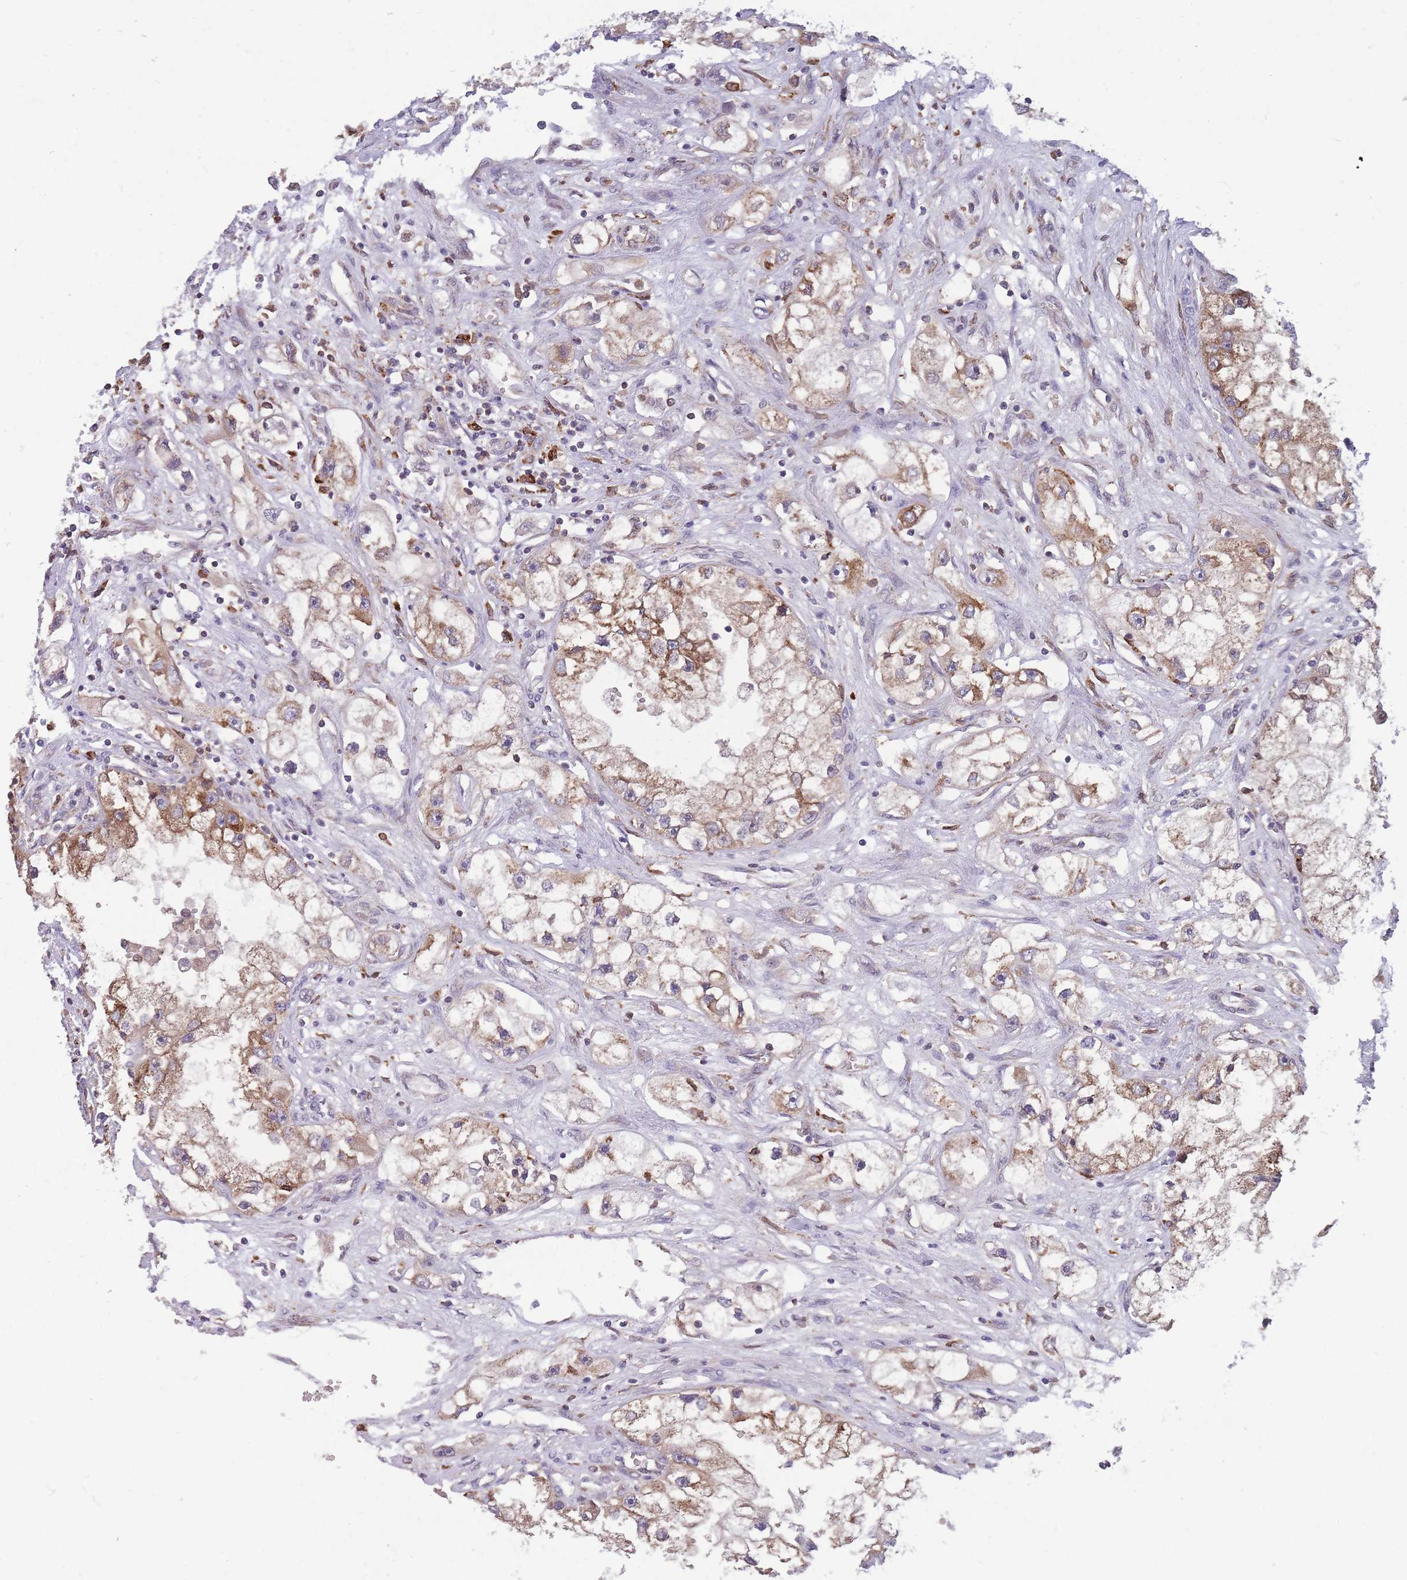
{"staining": {"intensity": "moderate", "quantity": ">75%", "location": "cytoplasmic/membranous"}, "tissue": "renal cancer", "cell_type": "Tumor cells", "image_type": "cancer", "snomed": [{"axis": "morphology", "description": "Adenocarcinoma, NOS"}, {"axis": "topography", "description": "Kidney"}], "caption": "Brown immunohistochemical staining in adenocarcinoma (renal) demonstrates moderate cytoplasmic/membranous expression in about >75% of tumor cells.", "gene": "TMEM121", "patient": {"sex": "male", "age": 63}}